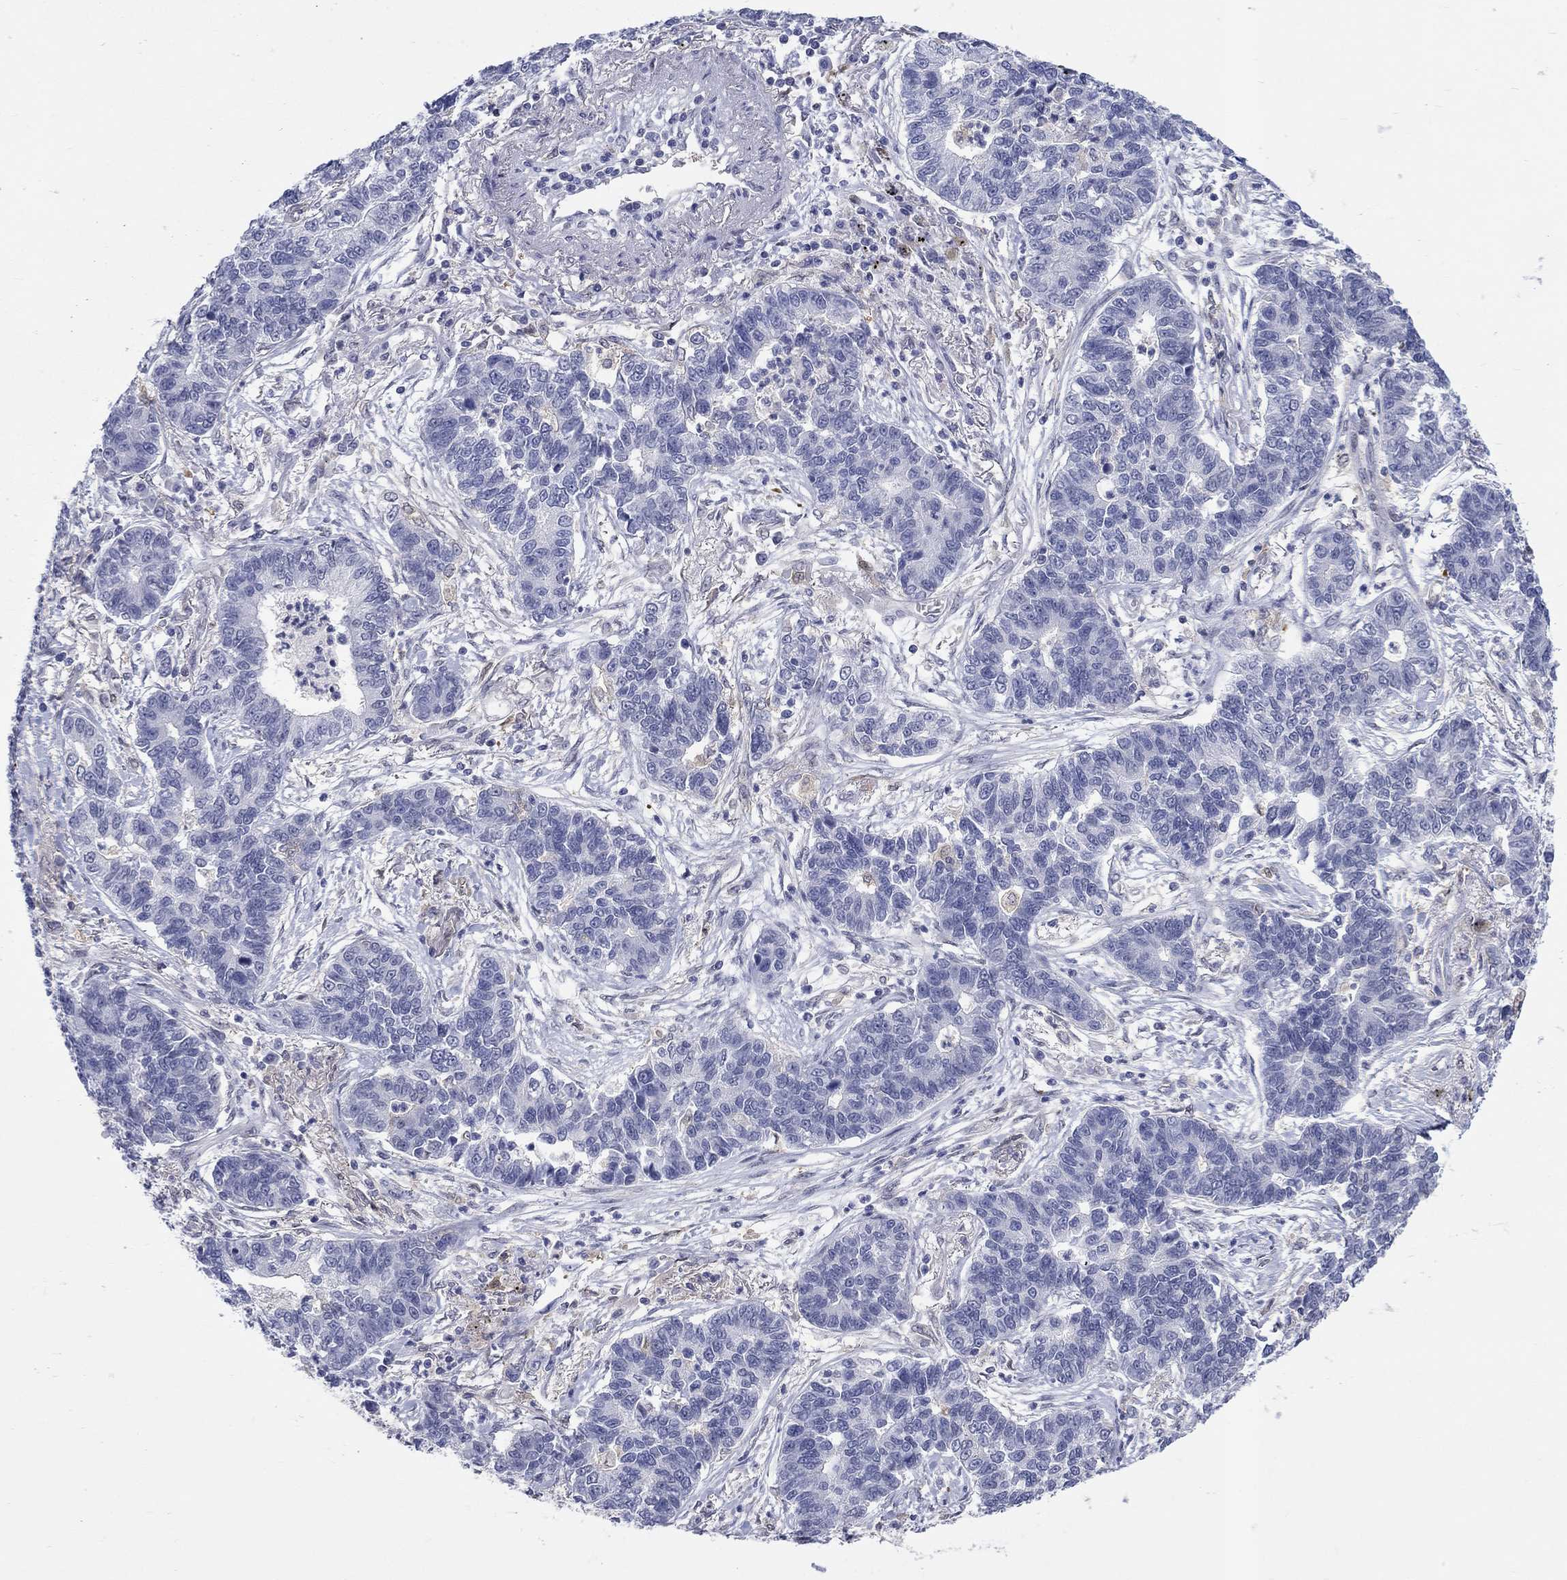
{"staining": {"intensity": "negative", "quantity": "none", "location": "none"}, "tissue": "lung cancer", "cell_type": "Tumor cells", "image_type": "cancer", "snomed": [{"axis": "morphology", "description": "Adenocarcinoma, NOS"}, {"axis": "topography", "description": "Lung"}], "caption": "IHC photomicrograph of adenocarcinoma (lung) stained for a protein (brown), which displays no positivity in tumor cells.", "gene": "EGFLAM", "patient": {"sex": "female", "age": 57}}